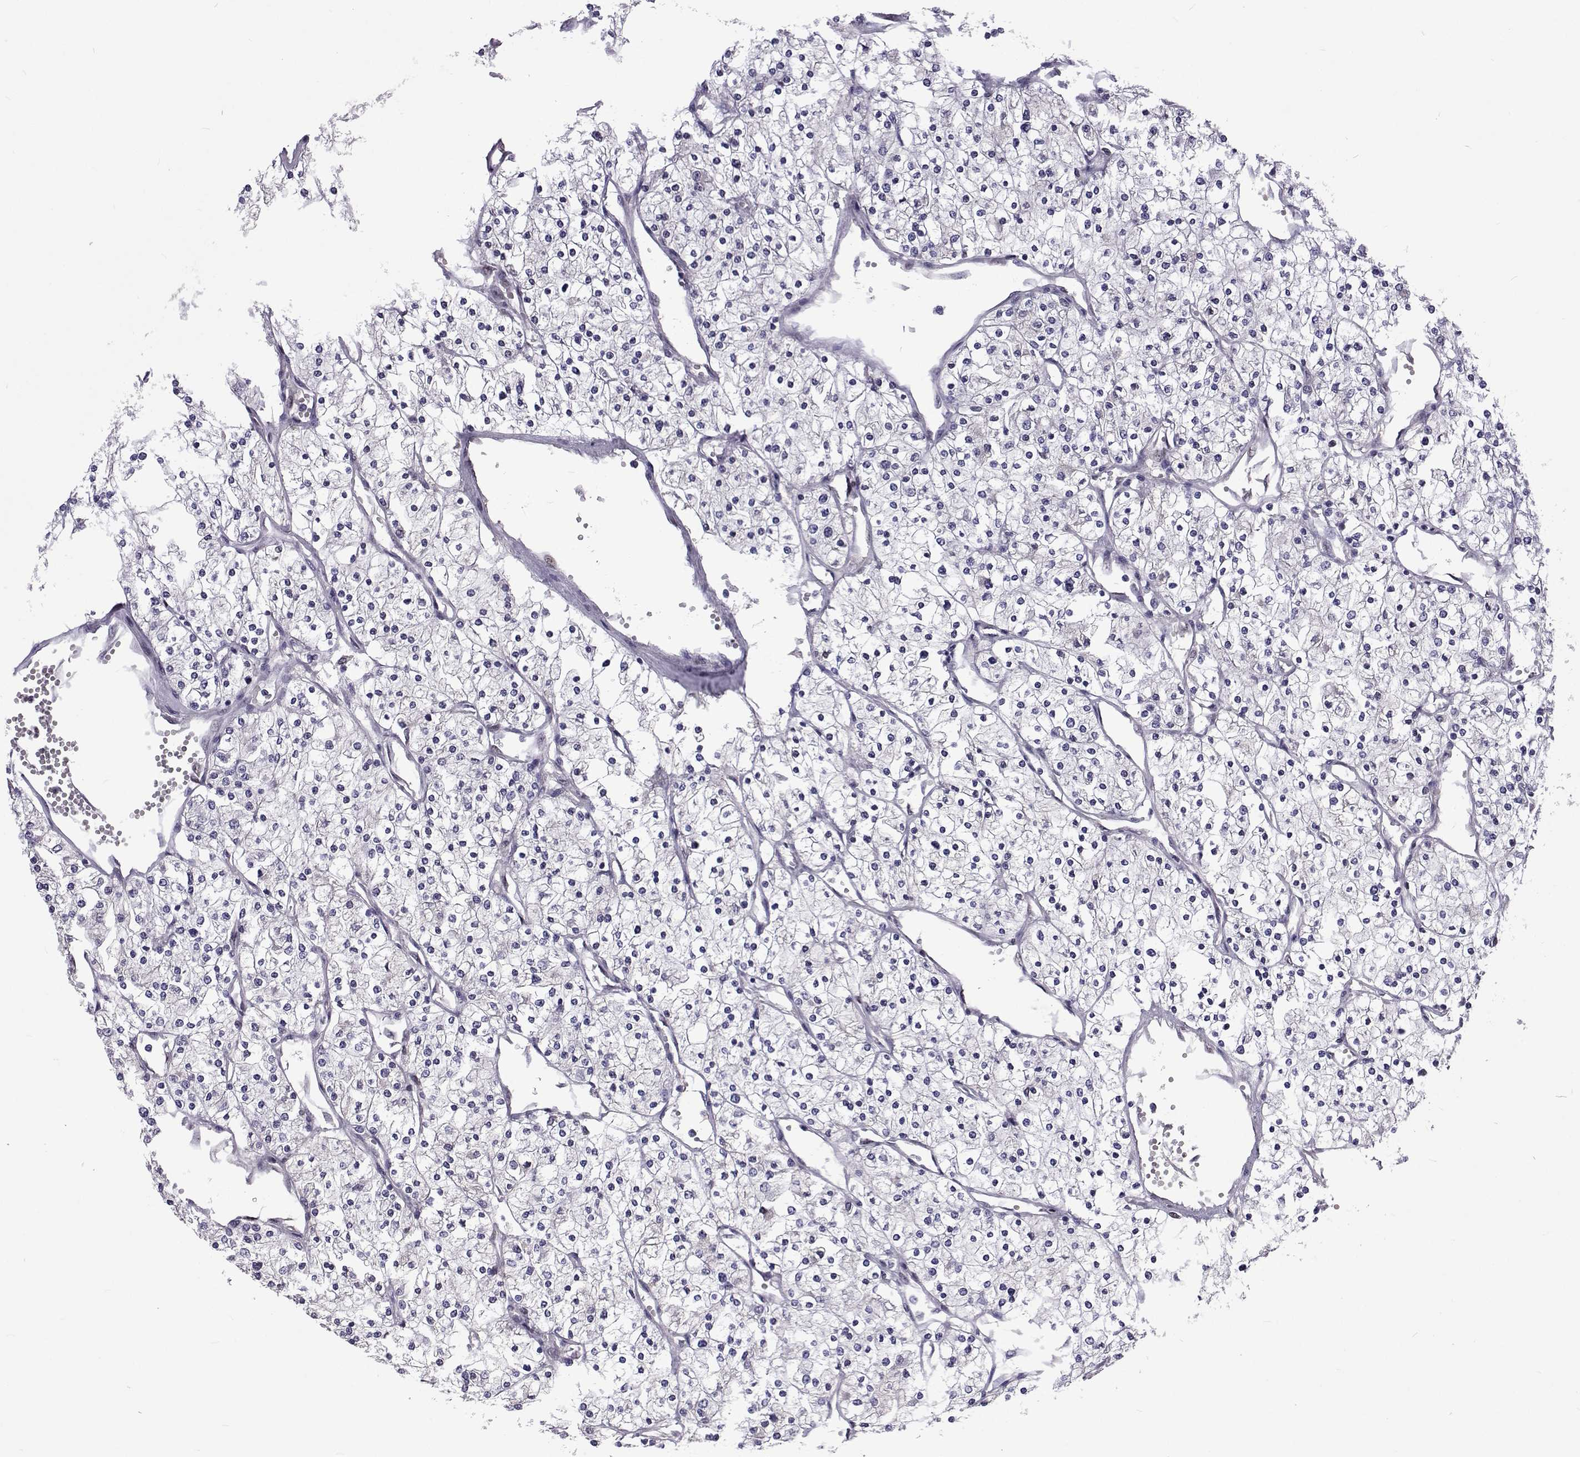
{"staining": {"intensity": "negative", "quantity": "none", "location": "none"}, "tissue": "renal cancer", "cell_type": "Tumor cells", "image_type": "cancer", "snomed": [{"axis": "morphology", "description": "Adenocarcinoma, NOS"}, {"axis": "topography", "description": "Kidney"}], "caption": "An immunohistochemistry (IHC) image of adenocarcinoma (renal) is shown. There is no staining in tumor cells of adenocarcinoma (renal).", "gene": "TCF15", "patient": {"sex": "male", "age": 80}}